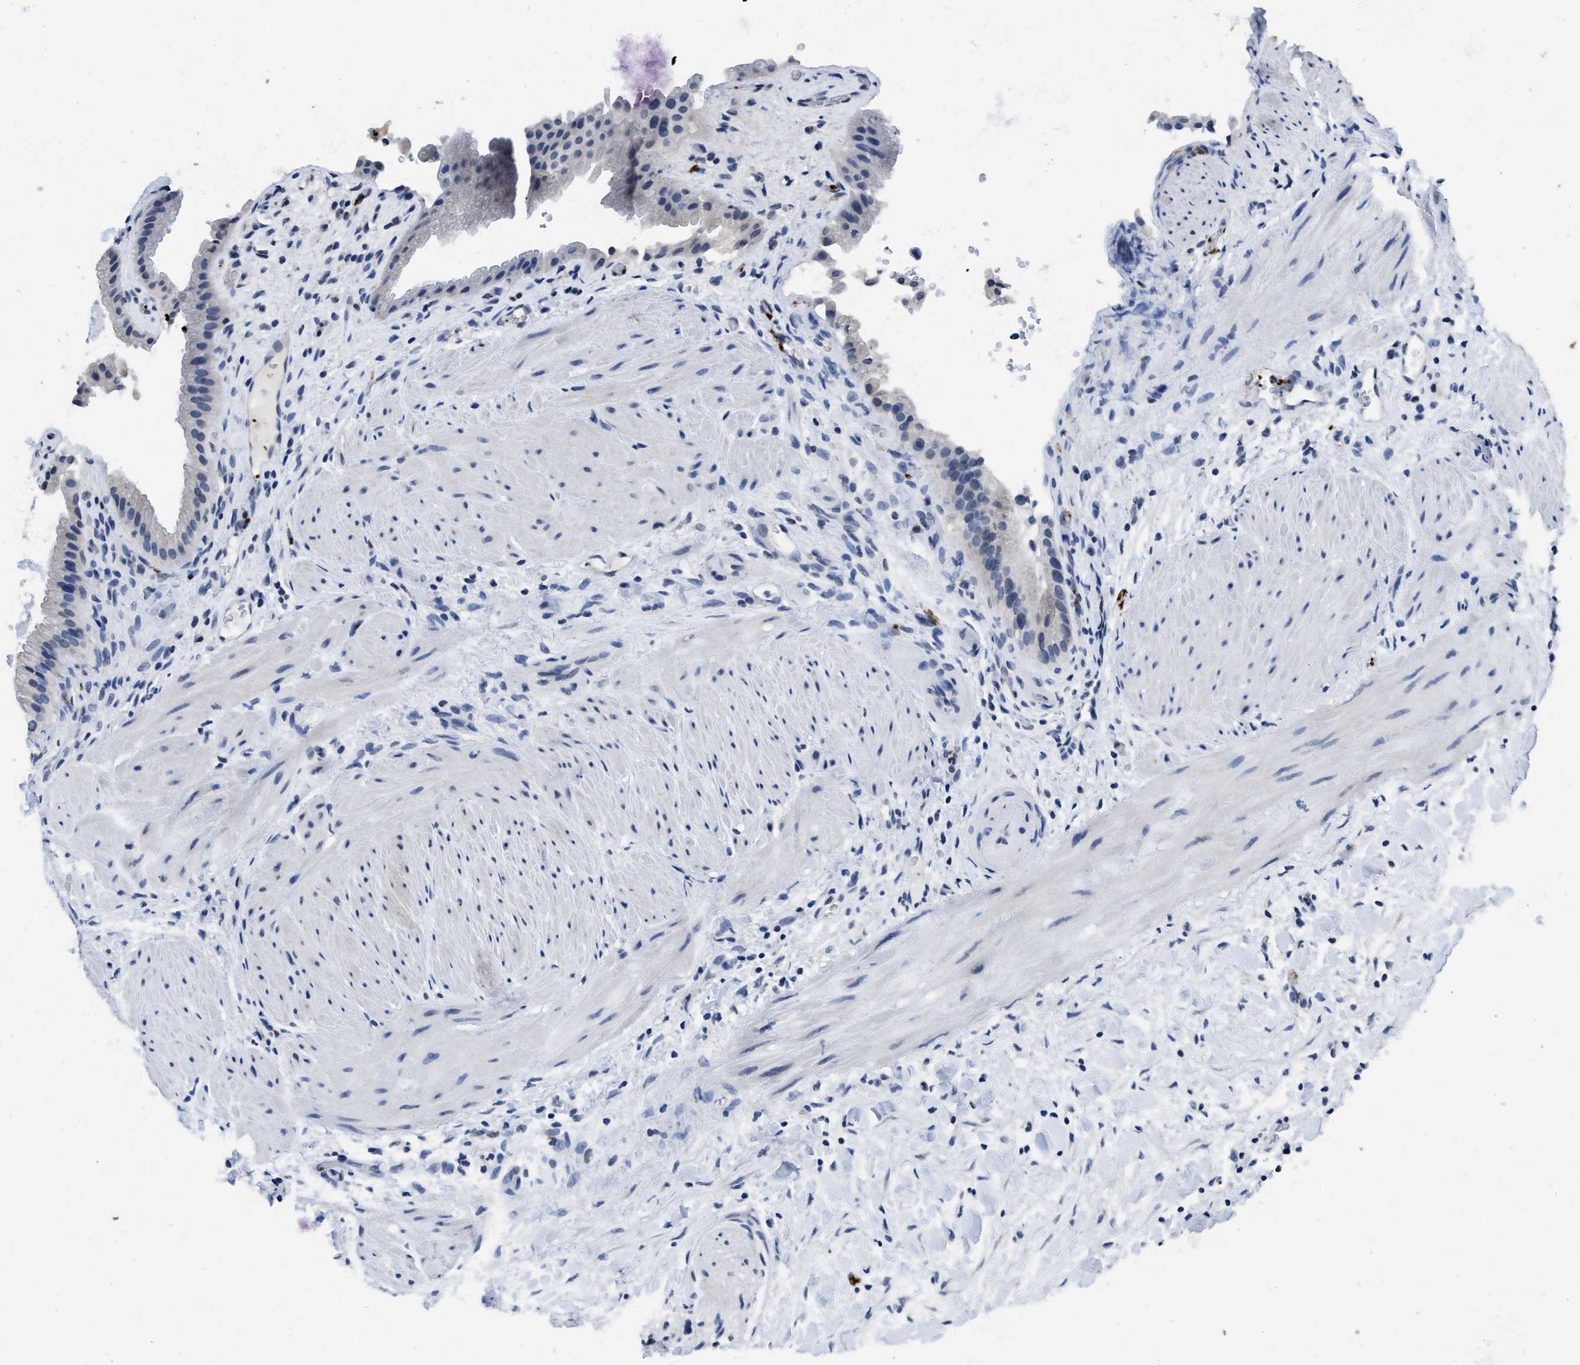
{"staining": {"intensity": "negative", "quantity": "none", "location": "none"}, "tissue": "gallbladder", "cell_type": "Glandular cells", "image_type": "normal", "snomed": [{"axis": "morphology", "description": "Normal tissue, NOS"}, {"axis": "topography", "description": "Gallbladder"}], "caption": "Histopathology image shows no protein expression in glandular cells of unremarkable gallbladder.", "gene": "ITGA2B", "patient": {"sex": "male", "age": 49}}